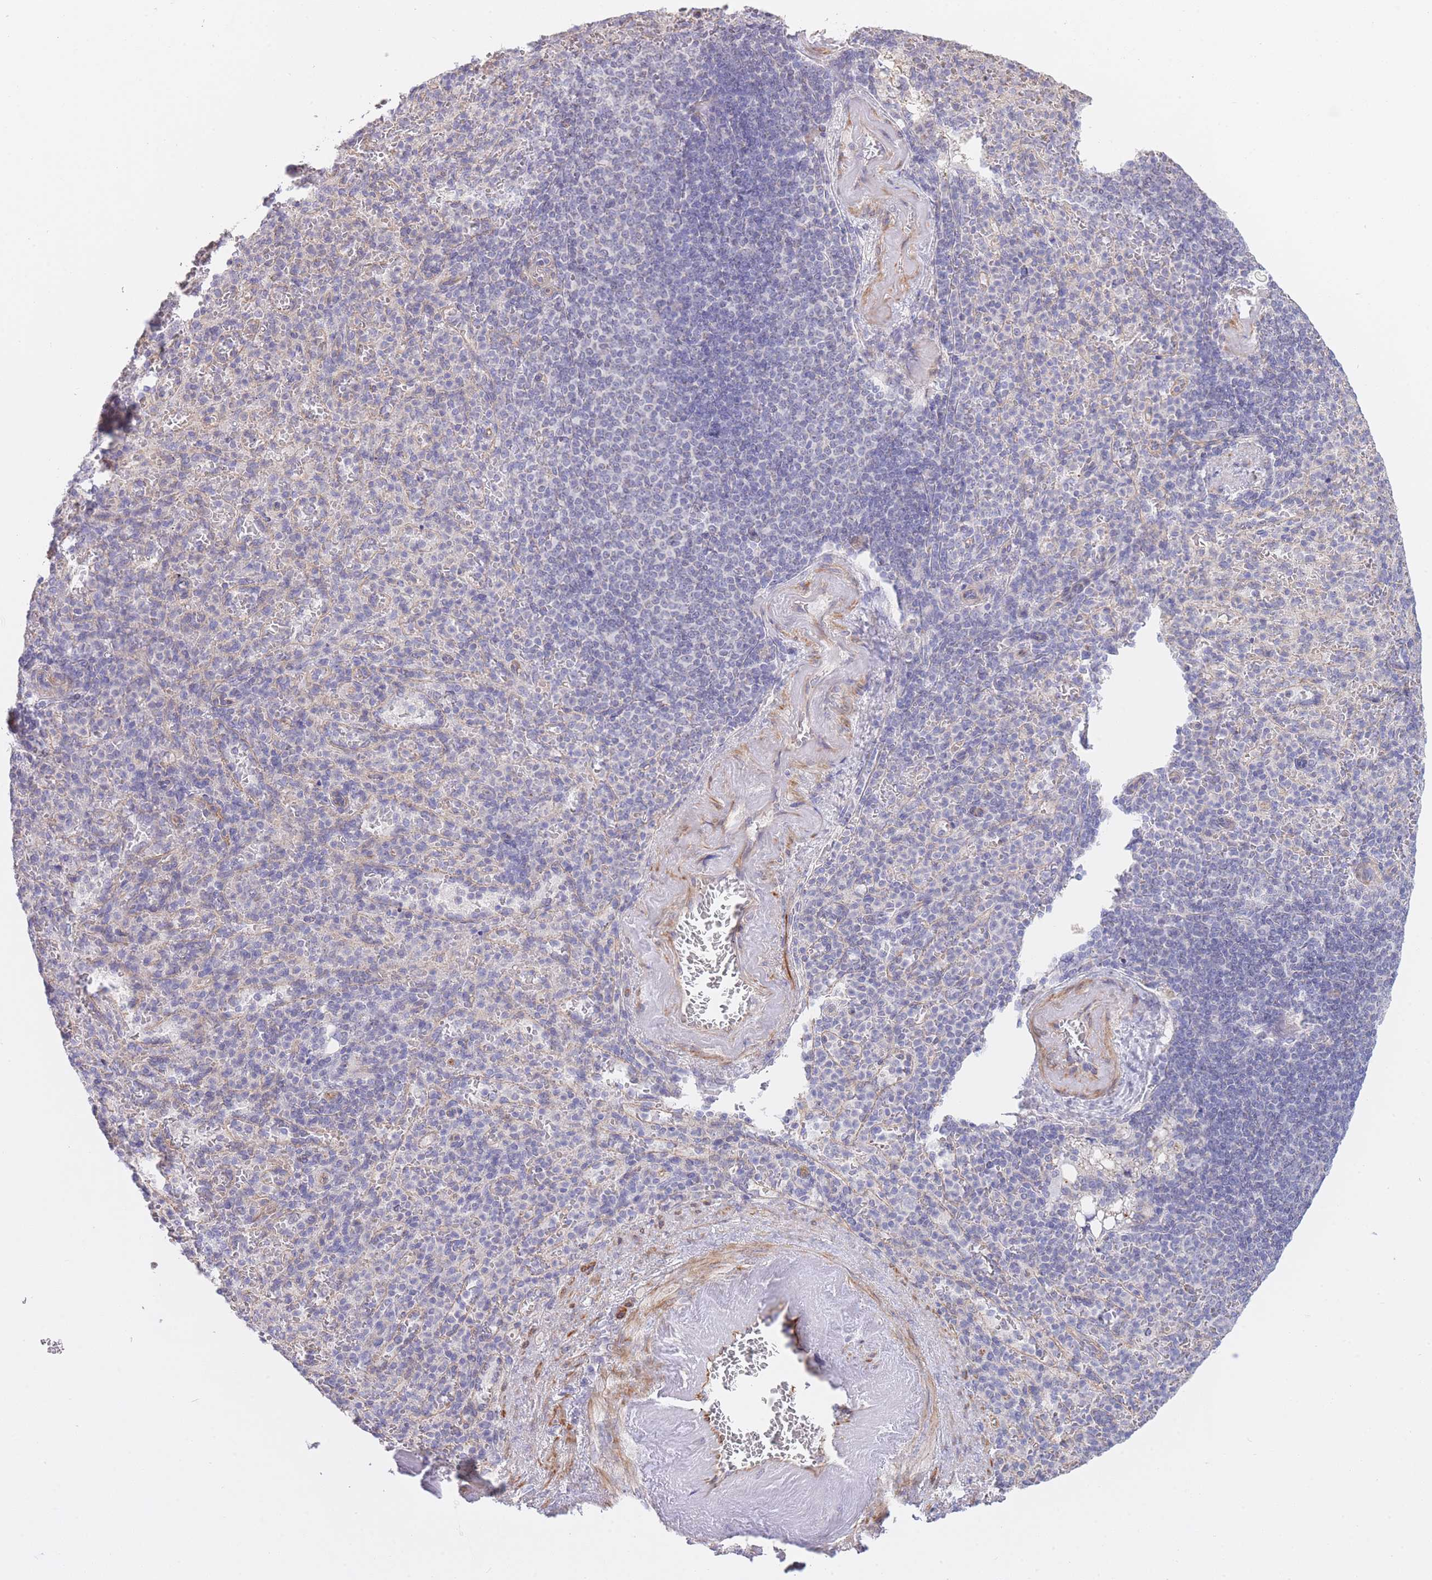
{"staining": {"intensity": "negative", "quantity": "none", "location": "none"}, "tissue": "spleen", "cell_type": "Cells in red pulp", "image_type": "normal", "snomed": [{"axis": "morphology", "description": "Normal tissue, NOS"}, {"axis": "topography", "description": "Spleen"}], "caption": "Immunohistochemistry (IHC) histopathology image of unremarkable spleen: spleen stained with DAB displays no significant protein staining in cells in red pulp.", "gene": "CTBP1", "patient": {"sex": "female", "age": 74}}